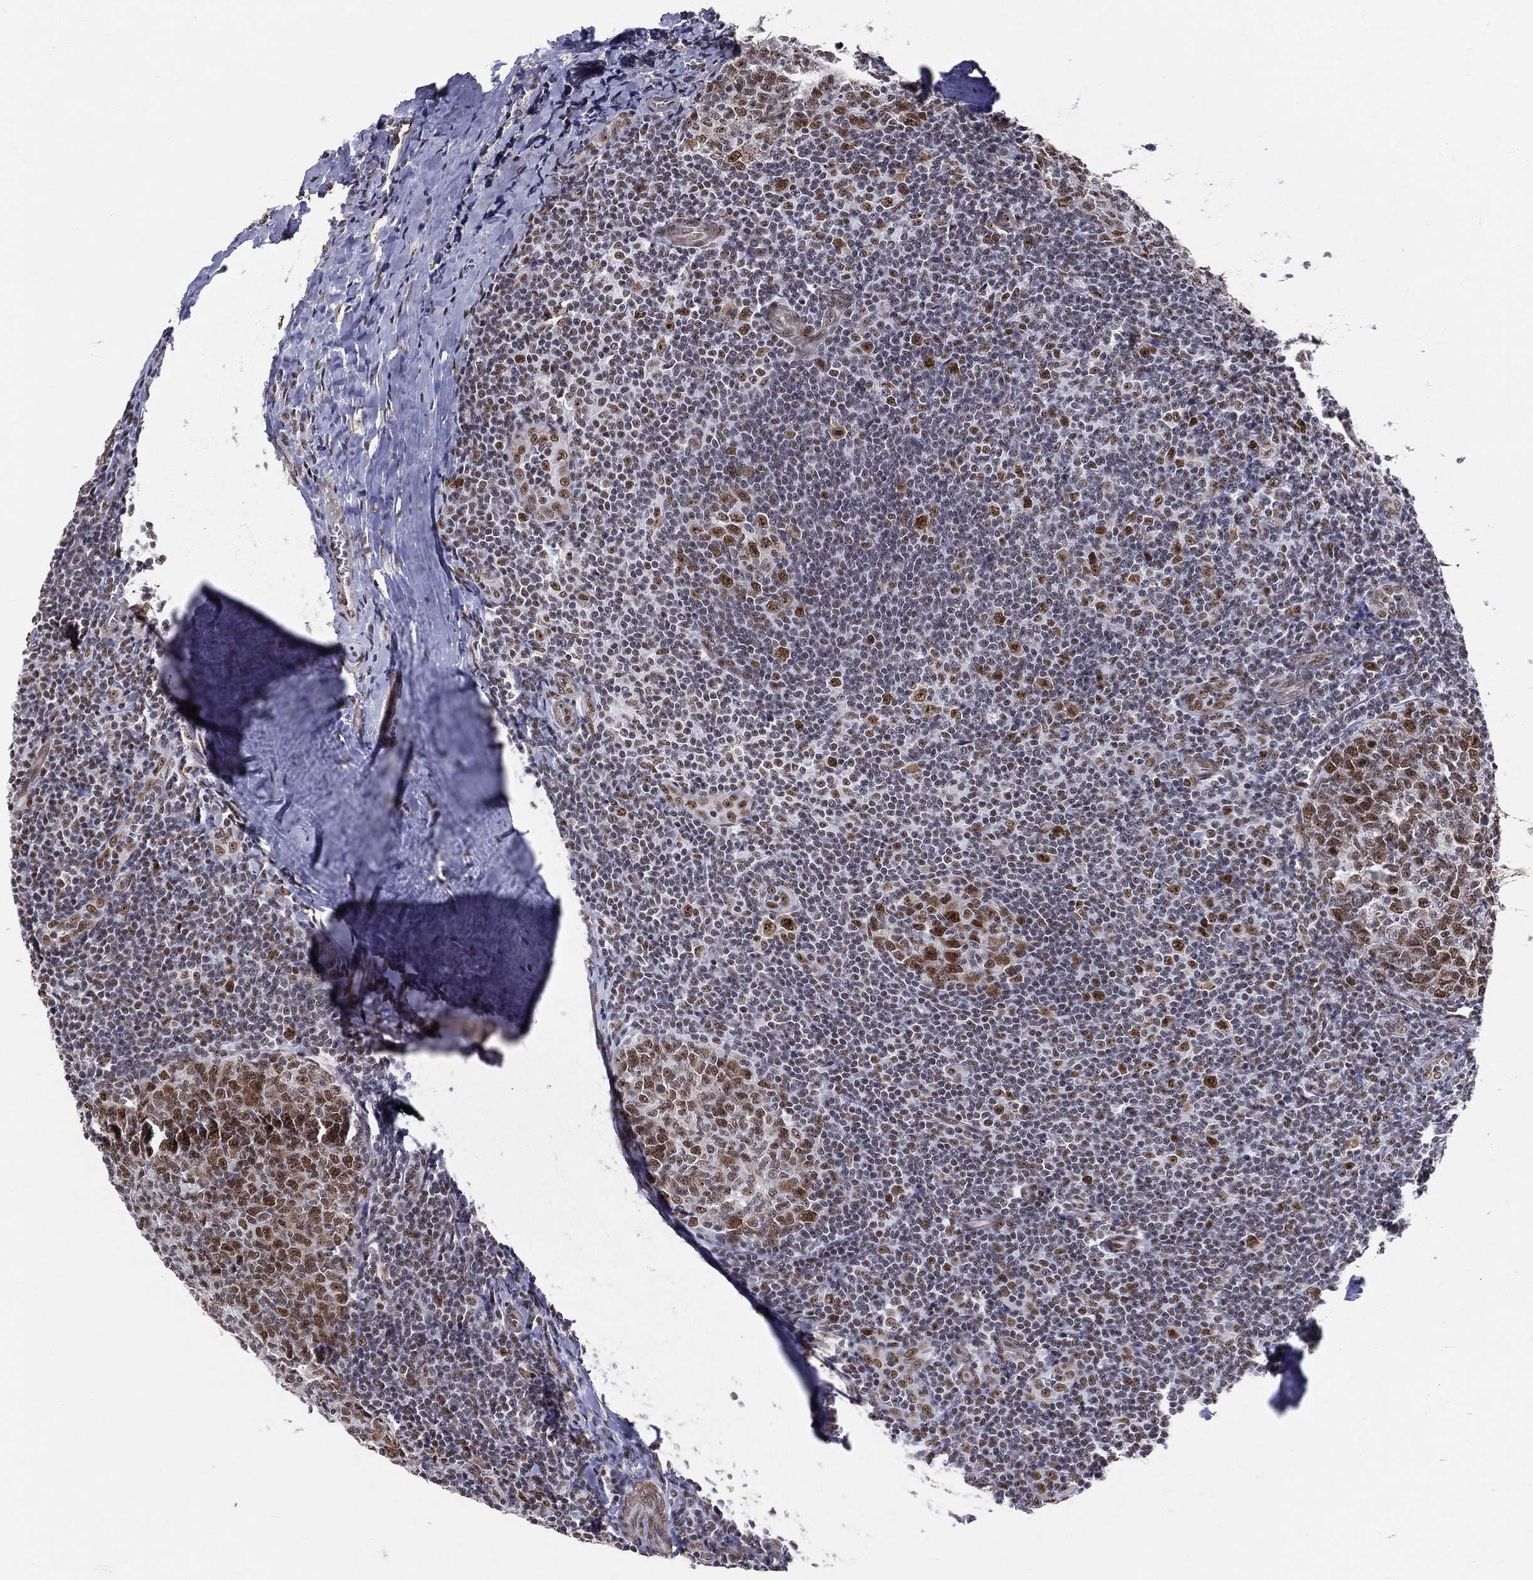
{"staining": {"intensity": "strong", "quantity": ">75%", "location": "nuclear"}, "tissue": "tonsil", "cell_type": "Germinal center cells", "image_type": "normal", "snomed": [{"axis": "morphology", "description": "Normal tissue, NOS"}, {"axis": "topography", "description": "Tonsil"}], "caption": "This image exhibits immunohistochemistry staining of benign tonsil, with high strong nuclear staining in approximately >75% of germinal center cells.", "gene": "CDK7", "patient": {"sex": "male", "age": 20}}